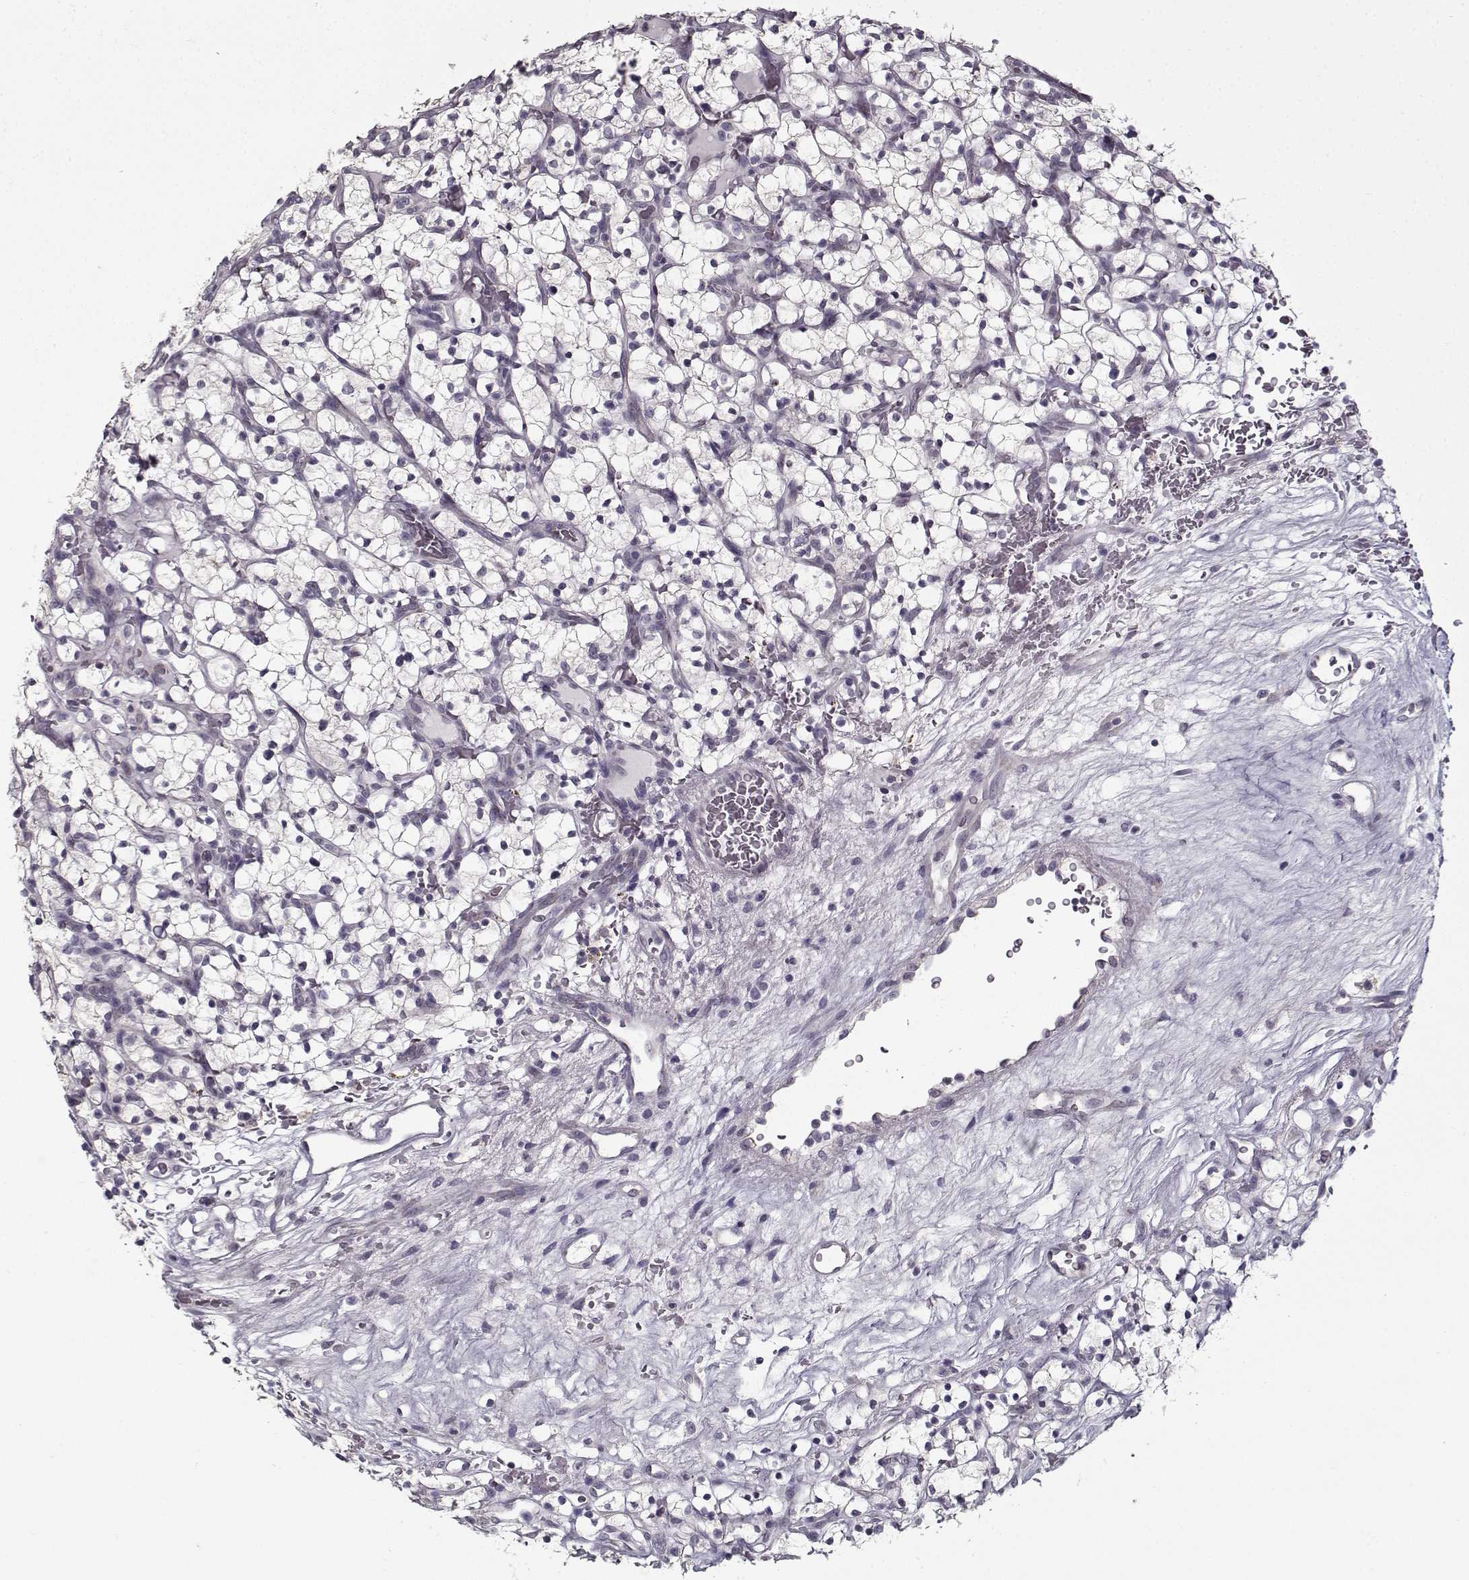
{"staining": {"intensity": "negative", "quantity": "none", "location": "none"}, "tissue": "renal cancer", "cell_type": "Tumor cells", "image_type": "cancer", "snomed": [{"axis": "morphology", "description": "Adenocarcinoma, NOS"}, {"axis": "topography", "description": "Kidney"}], "caption": "Immunohistochemistry (IHC) image of adenocarcinoma (renal) stained for a protein (brown), which demonstrates no expression in tumor cells. The staining is performed using DAB (3,3'-diaminobenzidine) brown chromogen with nuclei counter-stained in using hematoxylin.", "gene": "SEC16B", "patient": {"sex": "female", "age": 64}}